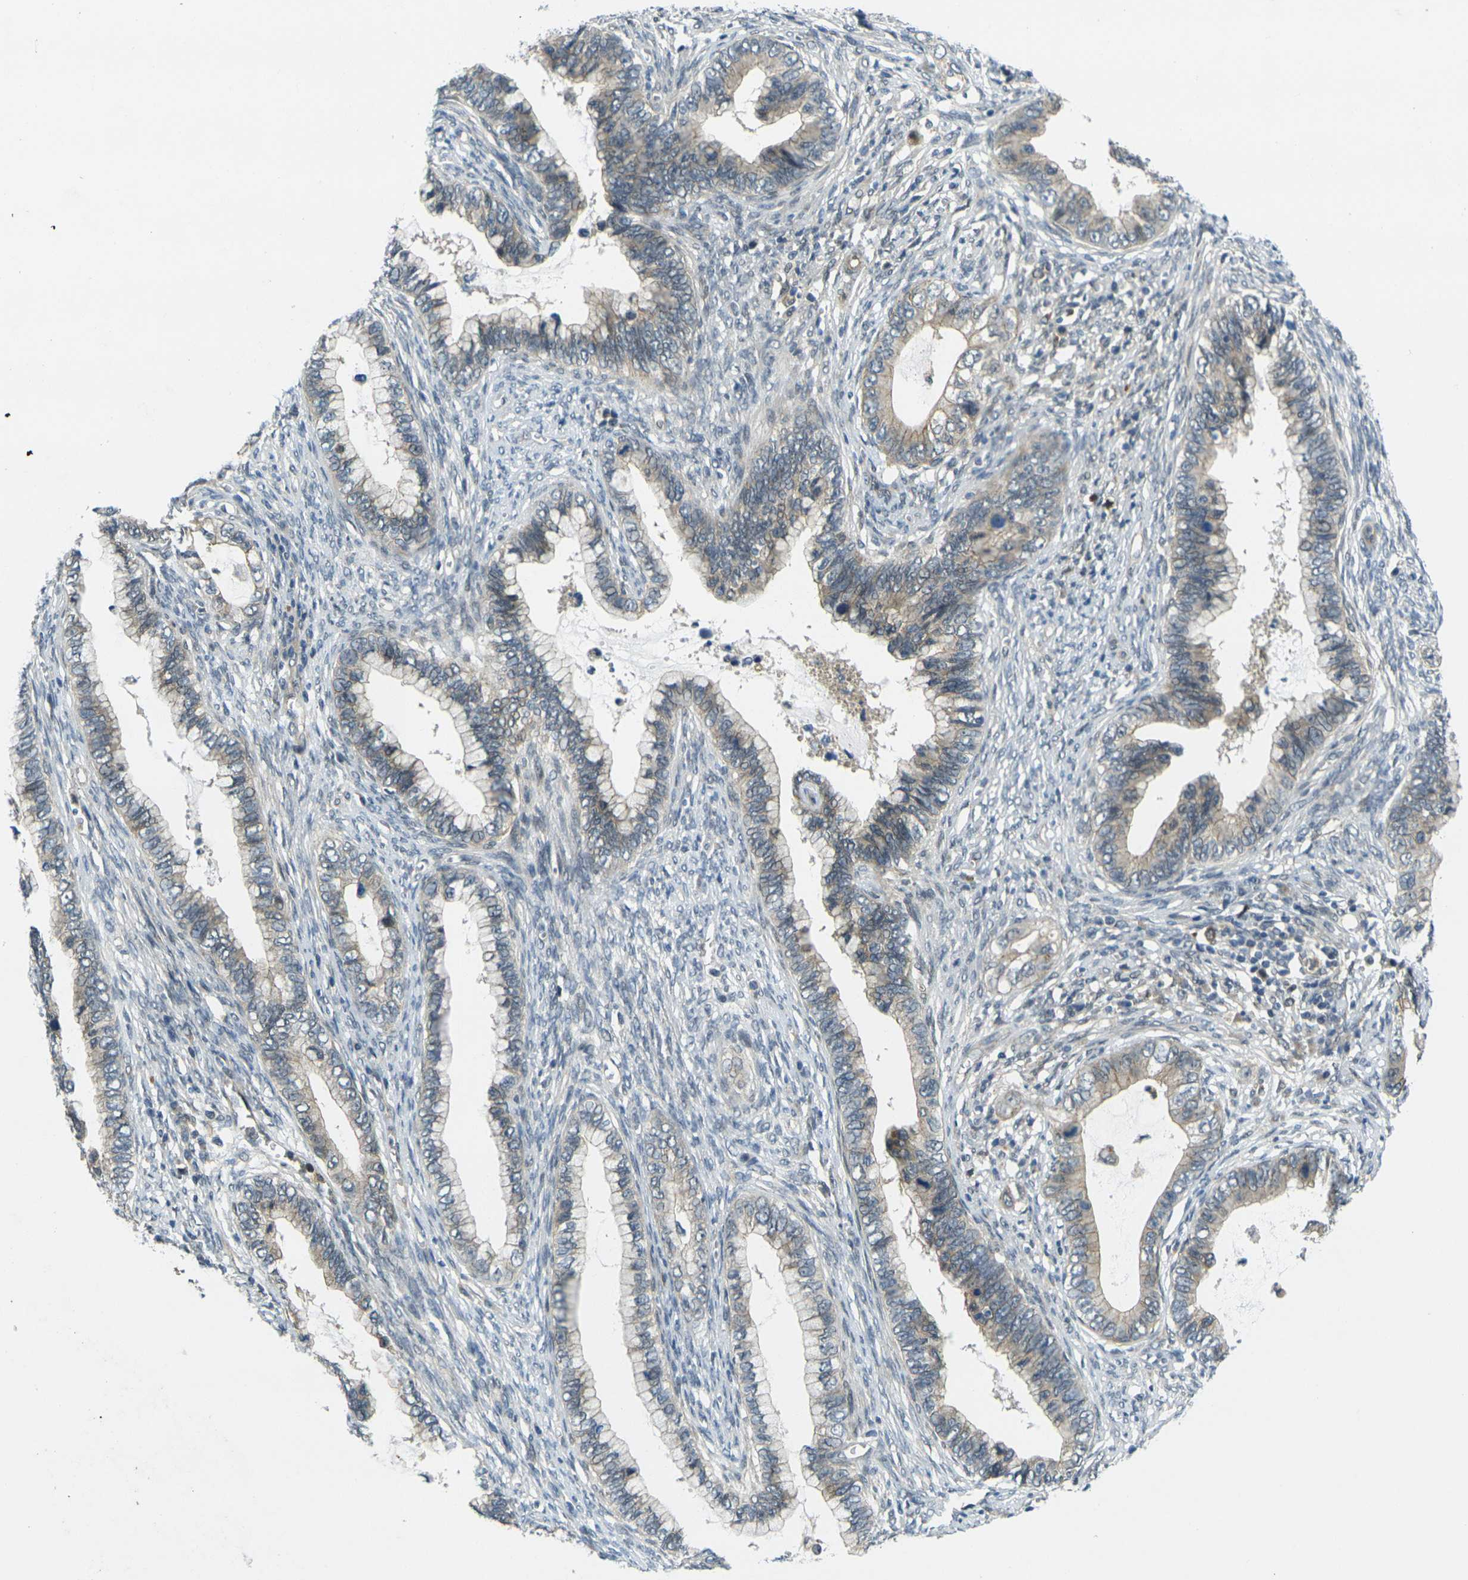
{"staining": {"intensity": "weak", "quantity": ">75%", "location": "cytoplasmic/membranous"}, "tissue": "cervical cancer", "cell_type": "Tumor cells", "image_type": "cancer", "snomed": [{"axis": "morphology", "description": "Adenocarcinoma, NOS"}, {"axis": "topography", "description": "Cervix"}], "caption": "Cervical cancer (adenocarcinoma) stained with DAB immunohistochemistry displays low levels of weak cytoplasmic/membranous positivity in approximately >75% of tumor cells.", "gene": "KCTD10", "patient": {"sex": "female", "age": 44}}